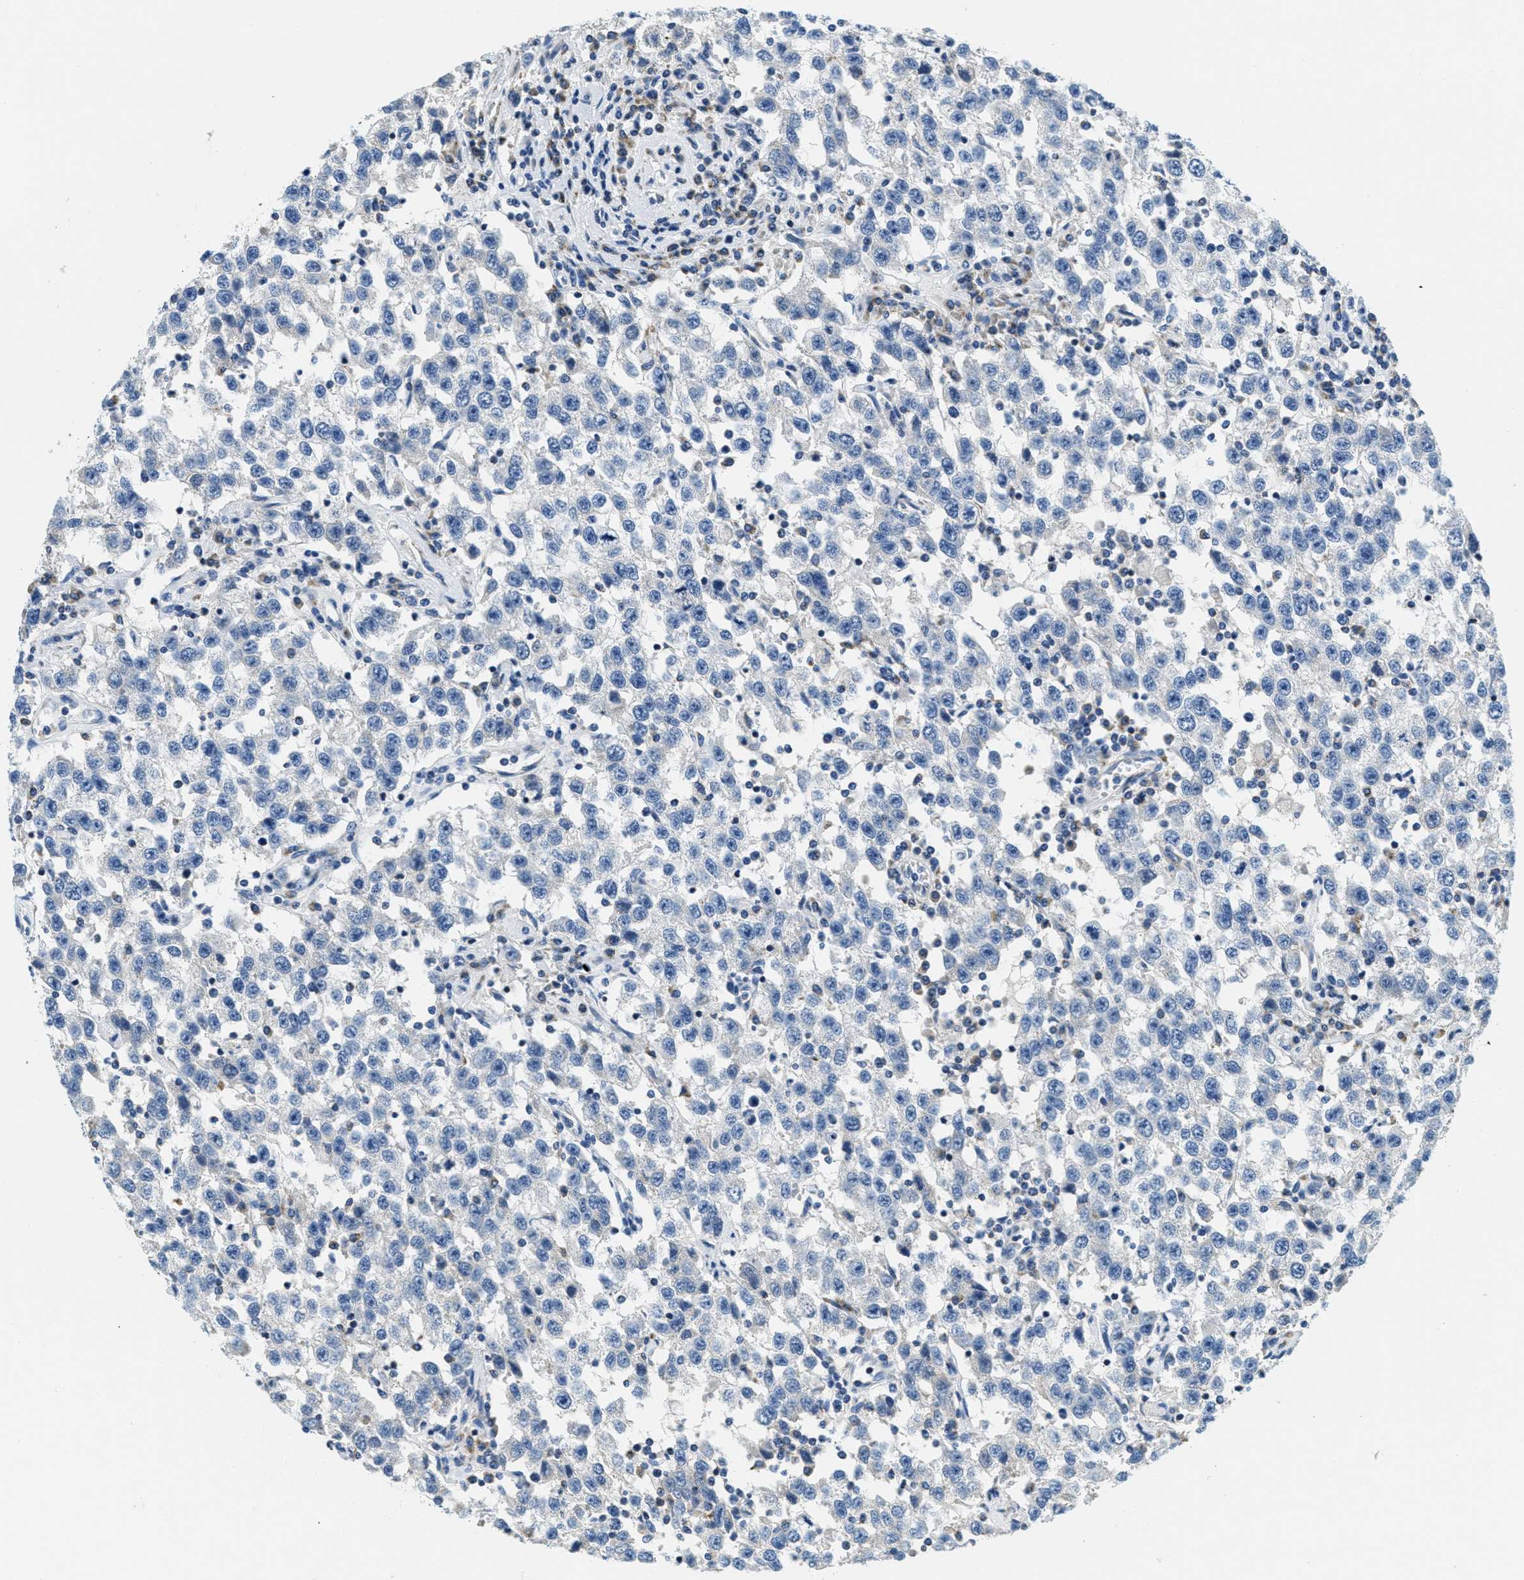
{"staining": {"intensity": "negative", "quantity": "none", "location": "none"}, "tissue": "testis cancer", "cell_type": "Tumor cells", "image_type": "cancer", "snomed": [{"axis": "morphology", "description": "Seminoma, NOS"}, {"axis": "topography", "description": "Testis"}], "caption": "DAB (3,3'-diaminobenzidine) immunohistochemical staining of human testis cancer demonstrates no significant positivity in tumor cells.", "gene": "CA4", "patient": {"sex": "male", "age": 41}}